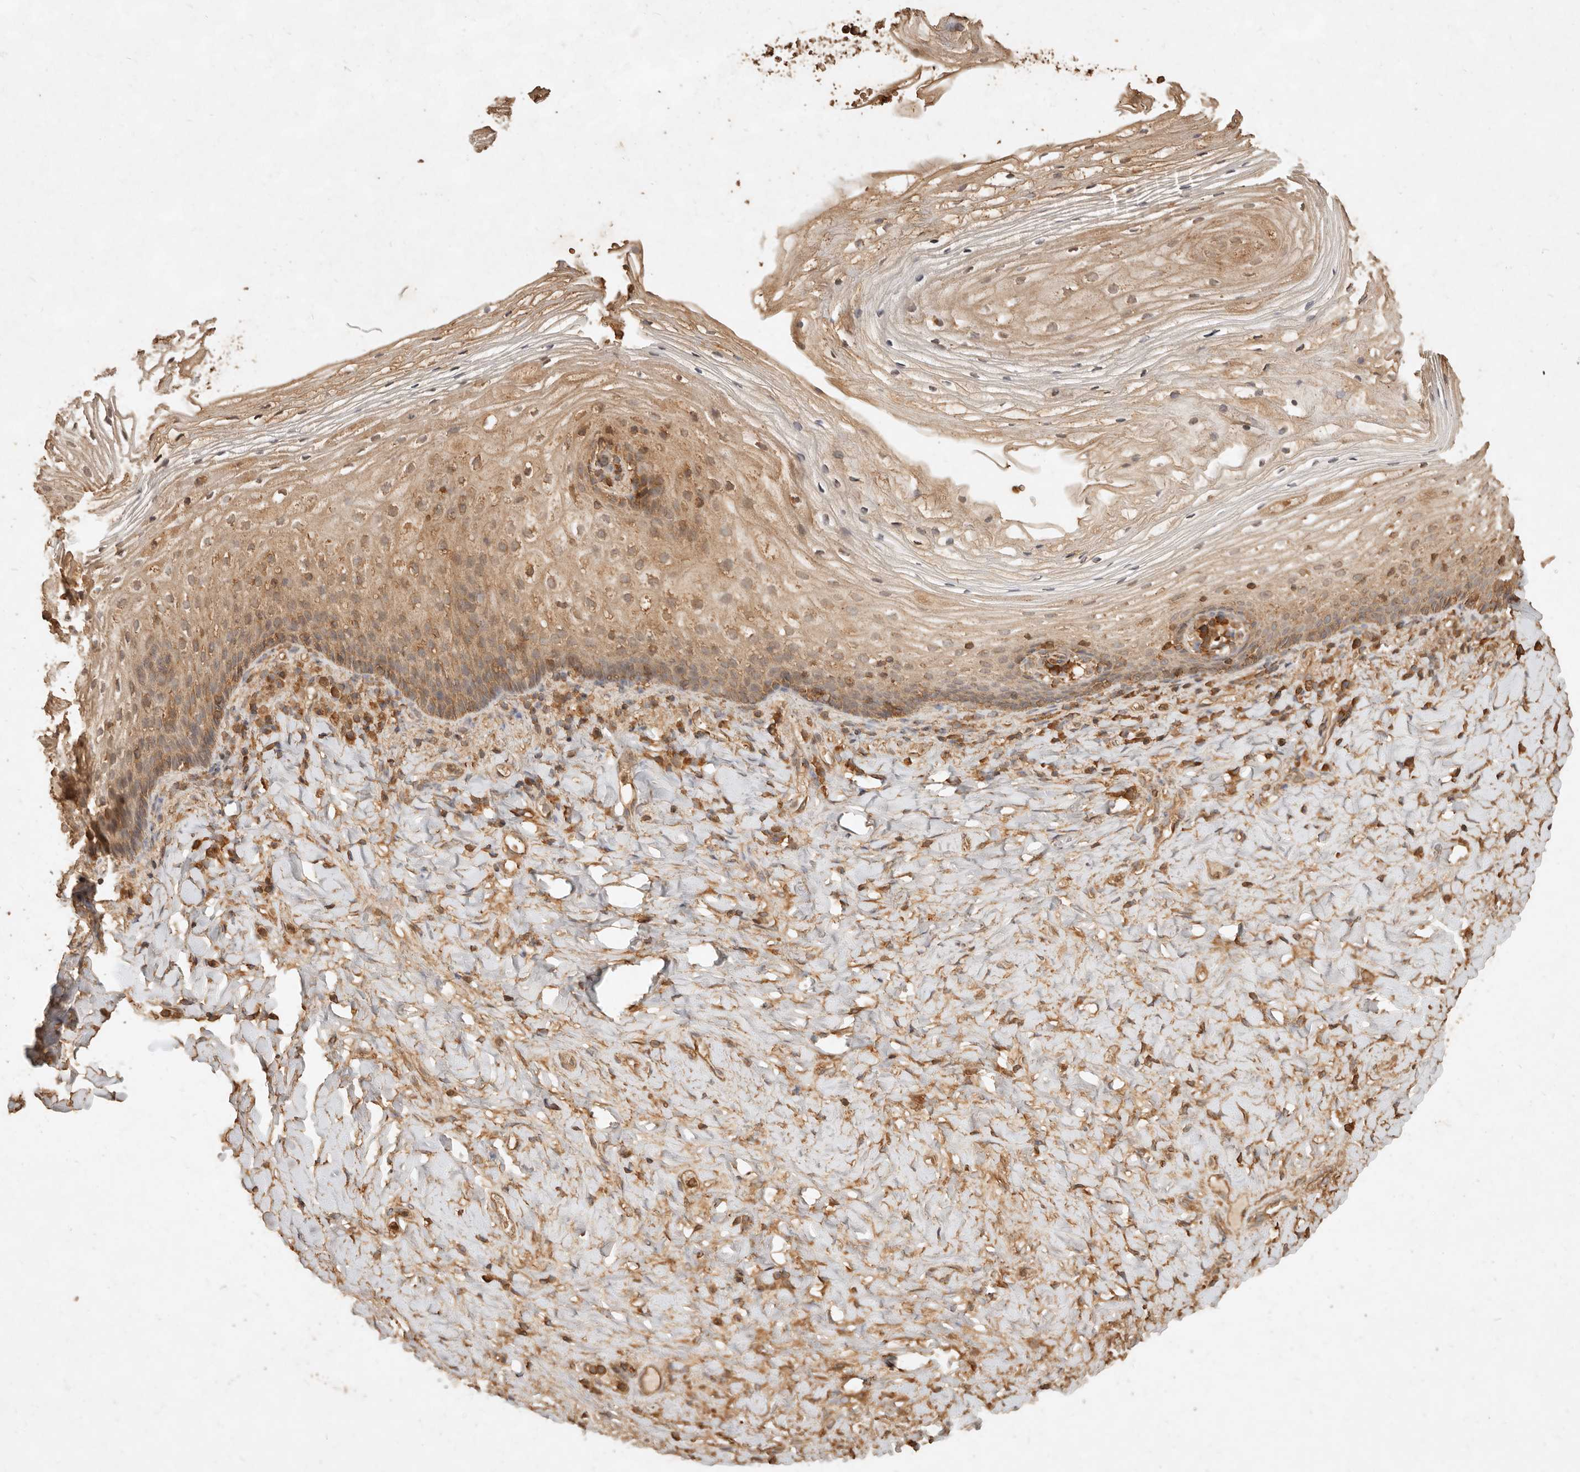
{"staining": {"intensity": "moderate", "quantity": "25%-75%", "location": "cytoplasmic/membranous"}, "tissue": "vagina", "cell_type": "Squamous epithelial cells", "image_type": "normal", "snomed": [{"axis": "morphology", "description": "Normal tissue, NOS"}, {"axis": "topography", "description": "Vagina"}], "caption": "This histopathology image exhibits immunohistochemistry staining of benign human vagina, with medium moderate cytoplasmic/membranous staining in about 25%-75% of squamous epithelial cells.", "gene": "FAM180B", "patient": {"sex": "female", "age": 60}}